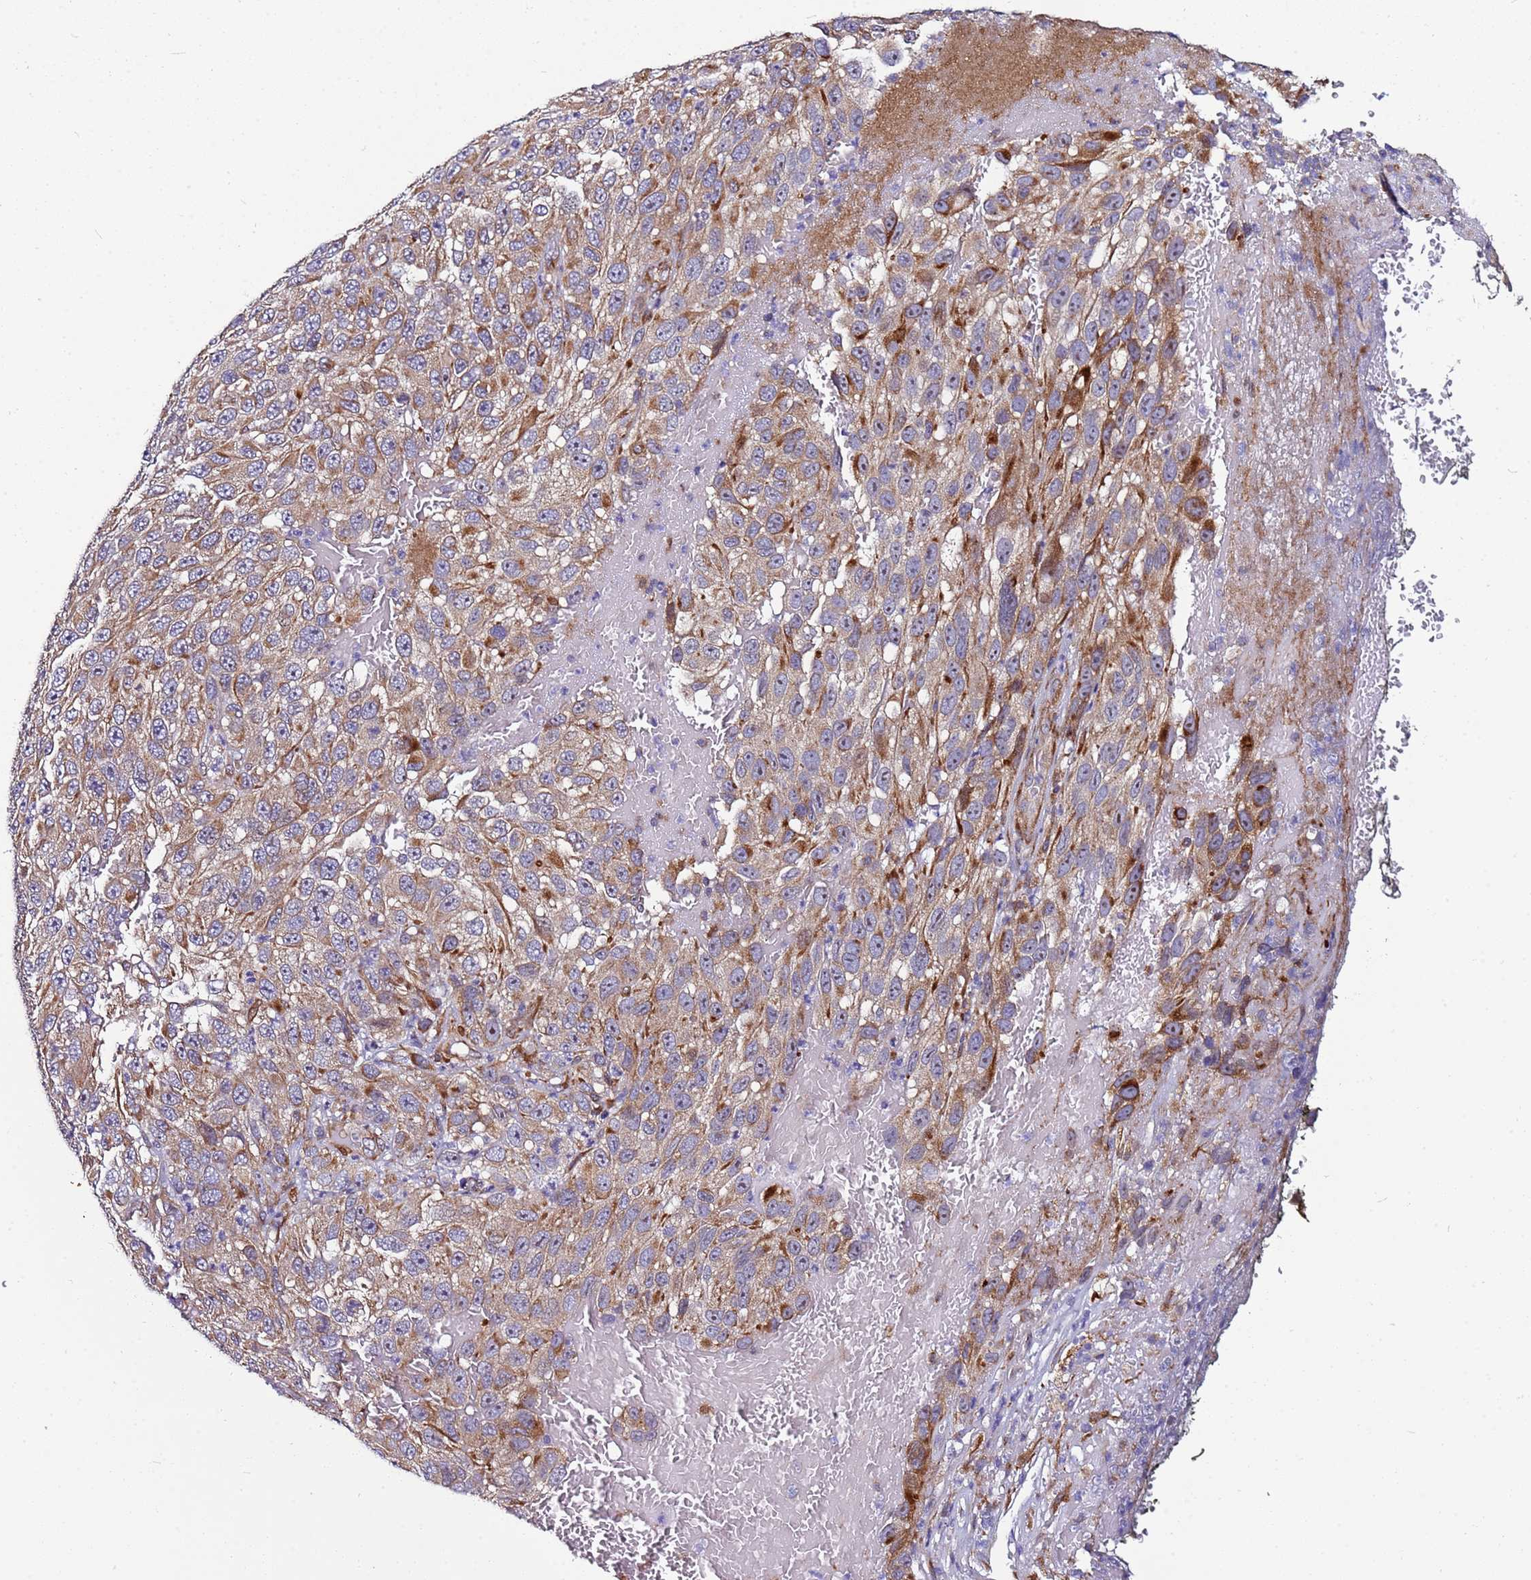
{"staining": {"intensity": "weak", "quantity": ">75%", "location": "cytoplasmic/membranous"}, "tissue": "melanoma", "cell_type": "Tumor cells", "image_type": "cancer", "snomed": [{"axis": "morphology", "description": "Normal tissue, NOS"}, {"axis": "morphology", "description": "Malignant melanoma, NOS"}, {"axis": "topography", "description": "Skin"}], "caption": "Brown immunohistochemical staining in human malignant melanoma shows weak cytoplasmic/membranous staining in approximately >75% of tumor cells.", "gene": "MCRIP1", "patient": {"sex": "female", "age": 96}}